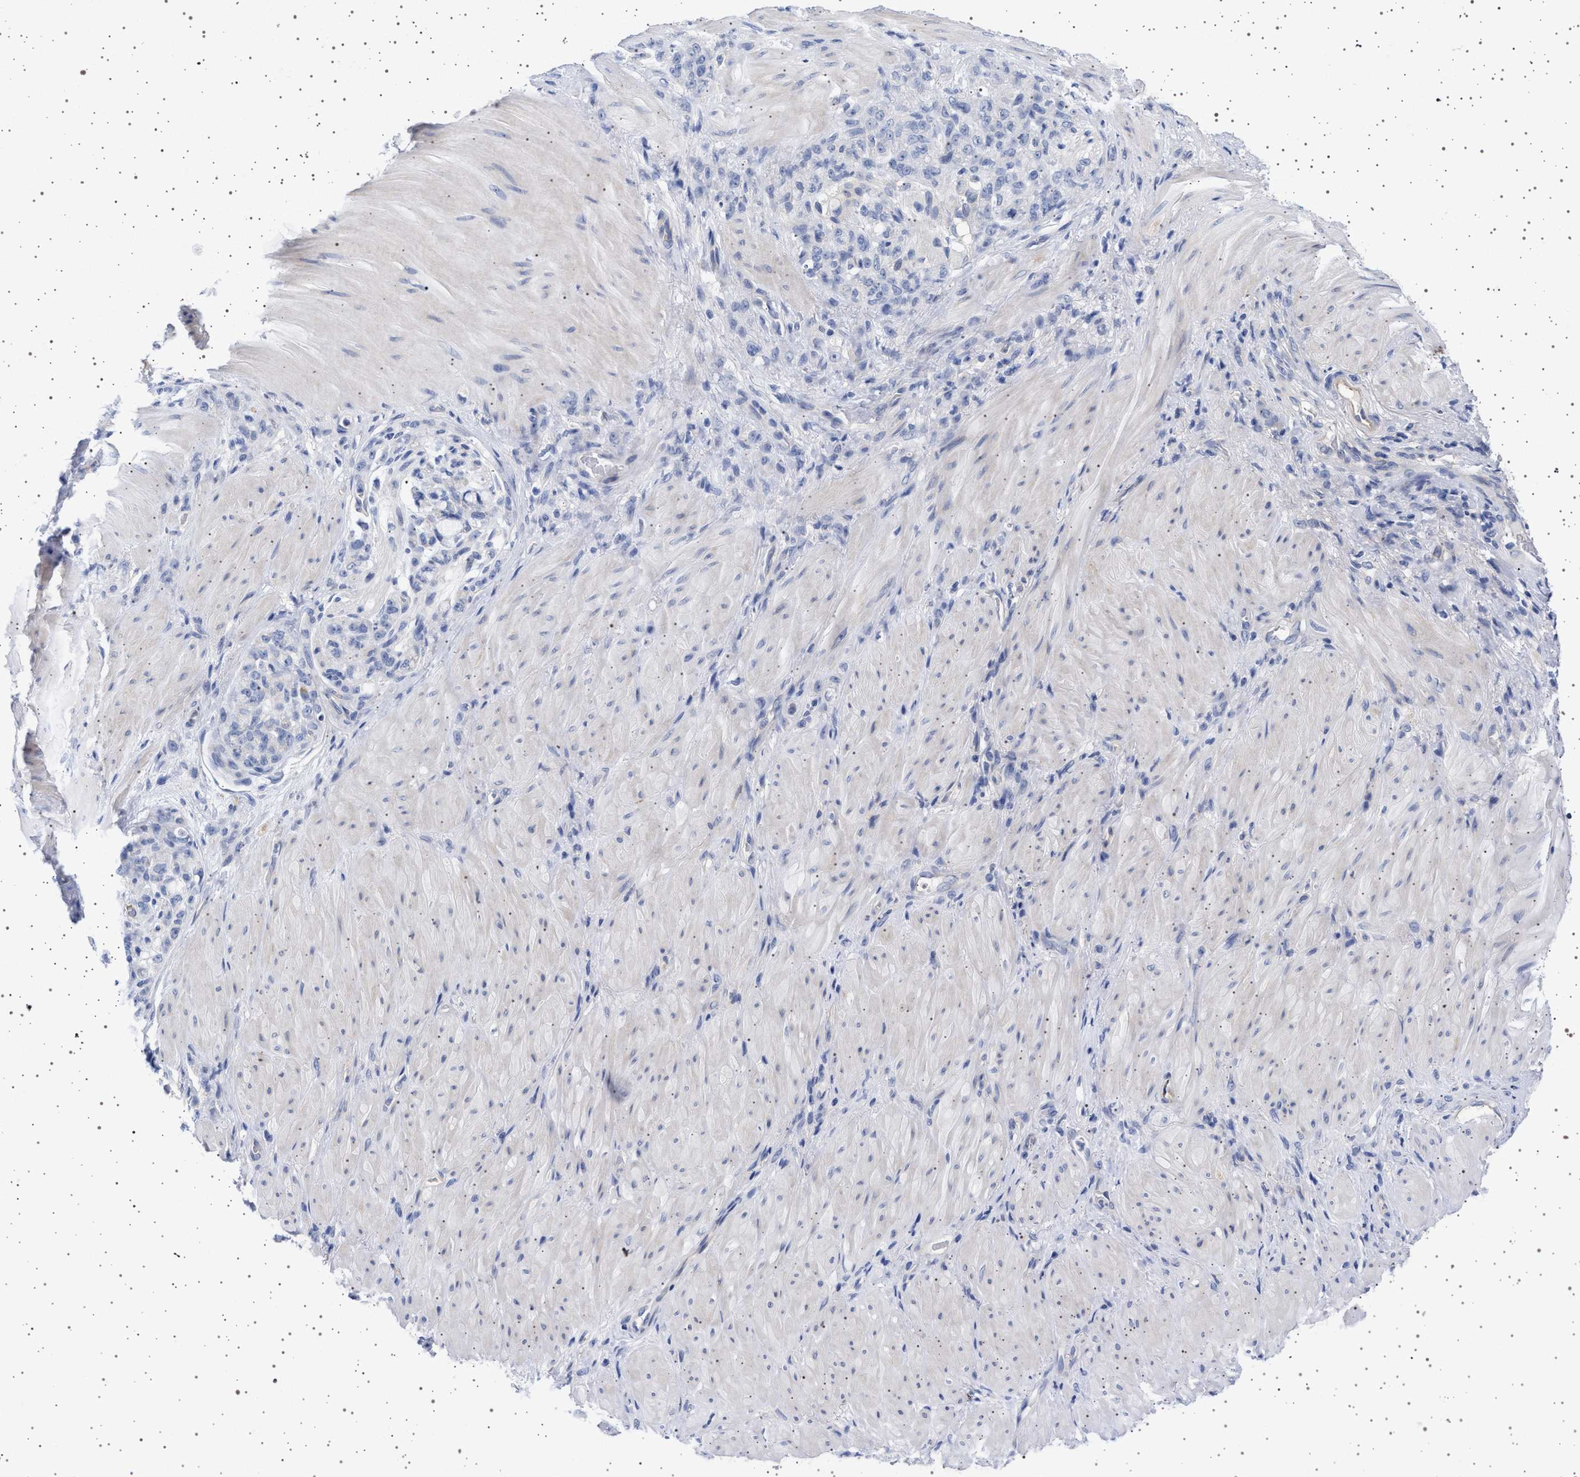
{"staining": {"intensity": "negative", "quantity": "none", "location": "none"}, "tissue": "stomach cancer", "cell_type": "Tumor cells", "image_type": "cancer", "snomed": [{"axis": "morphology", "description": "Normal tissue, NOS"}, {"axis": "morphology", "description": "Adenocarcinoma, NOS"}, {"axis": "topography", "description": "Stomach"}], "caption": "Tumor cells show no significant protein expression in stomach cancer (adenocarcinoma).", "gene": "TRMT10B", "patient": {"sex": "male", "age": 82}}